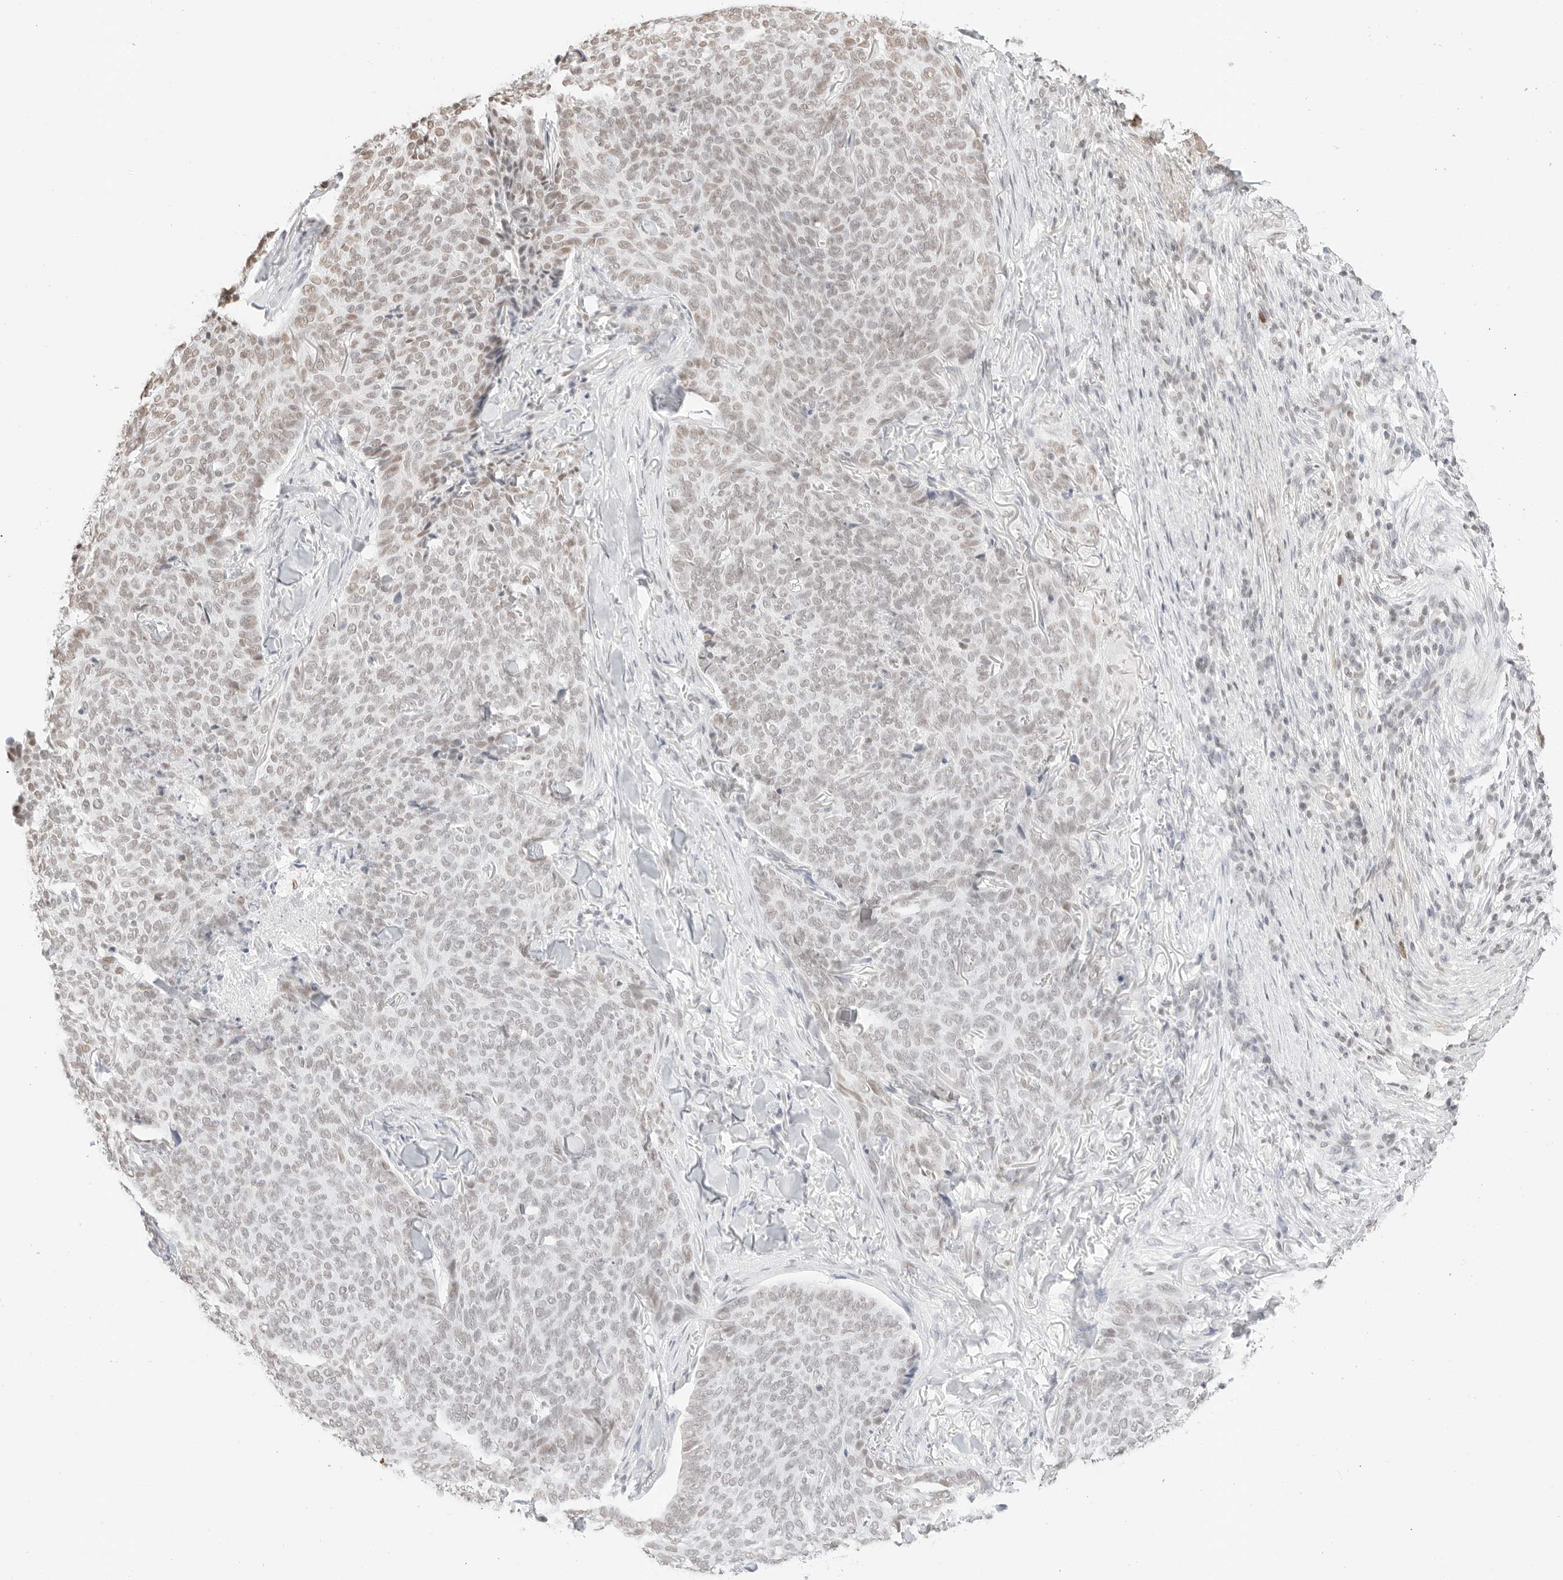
{"staining": {"intensity": "weak", "quantity": "25%-75%", "location": "nuclear"}, "tissue": "skin cancer", "cell_type": "Tumor cells", "image_type": "cancer", "snomed": [{"axis": "morphology", "description": "Normal tissue, NOS"}, {"axis": "morphology", "description": "Basal cell carcinoma"}, {"axis": "topography", "description": "Skin"}], "caption": "Immunohistochemical staining of basal cell carcinoma (skin) demonstrates low levels of weak nuclear staining in about 25%-75% of tumor cells. (IHC, brightfield microscopy, high magnification).", "gene": "FBLN5", "patient": {"sex": "male", "age": 50}}